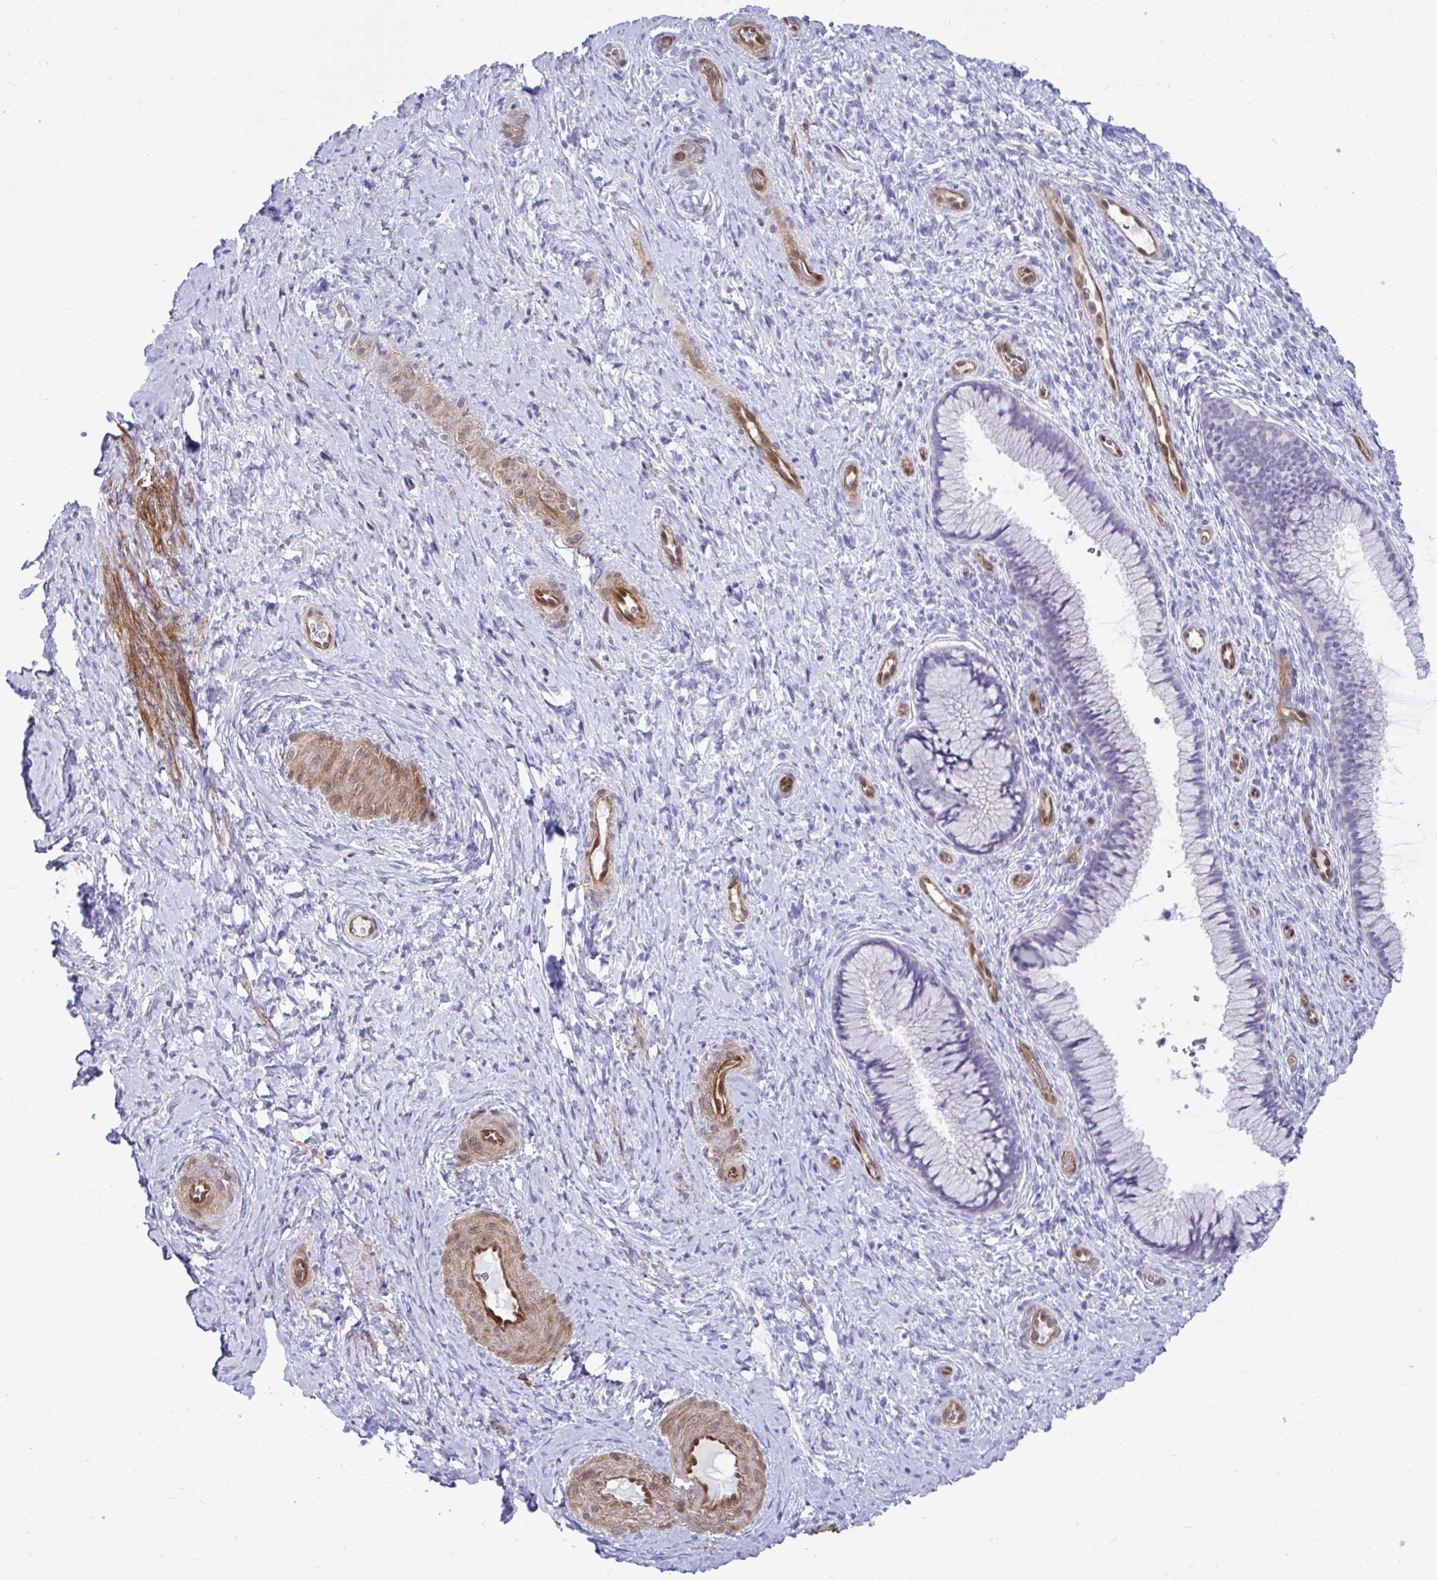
{"staining": {"intensity": "negative", "quantity": "none", "location": "none"}, "tissue": "cervix", "cell_type": "Glandular cells", "image_type": "normal", "snomed": [{"axis": "morphology", "description": "Normal tissue, NOS"}, {"axis": "topography", "description": "Cervix"}], "caption": "Glandular cells are negative for protein expression in benign human cervix. Brightfield microscopy of immunohistochemistry stained with DAB (3,3'-diaminobenzidine) (brown) and hematoxylin (blue), captured at high magnification.", "gene": "LIMS2", "patient": {"sex": "female", "age": 34}}